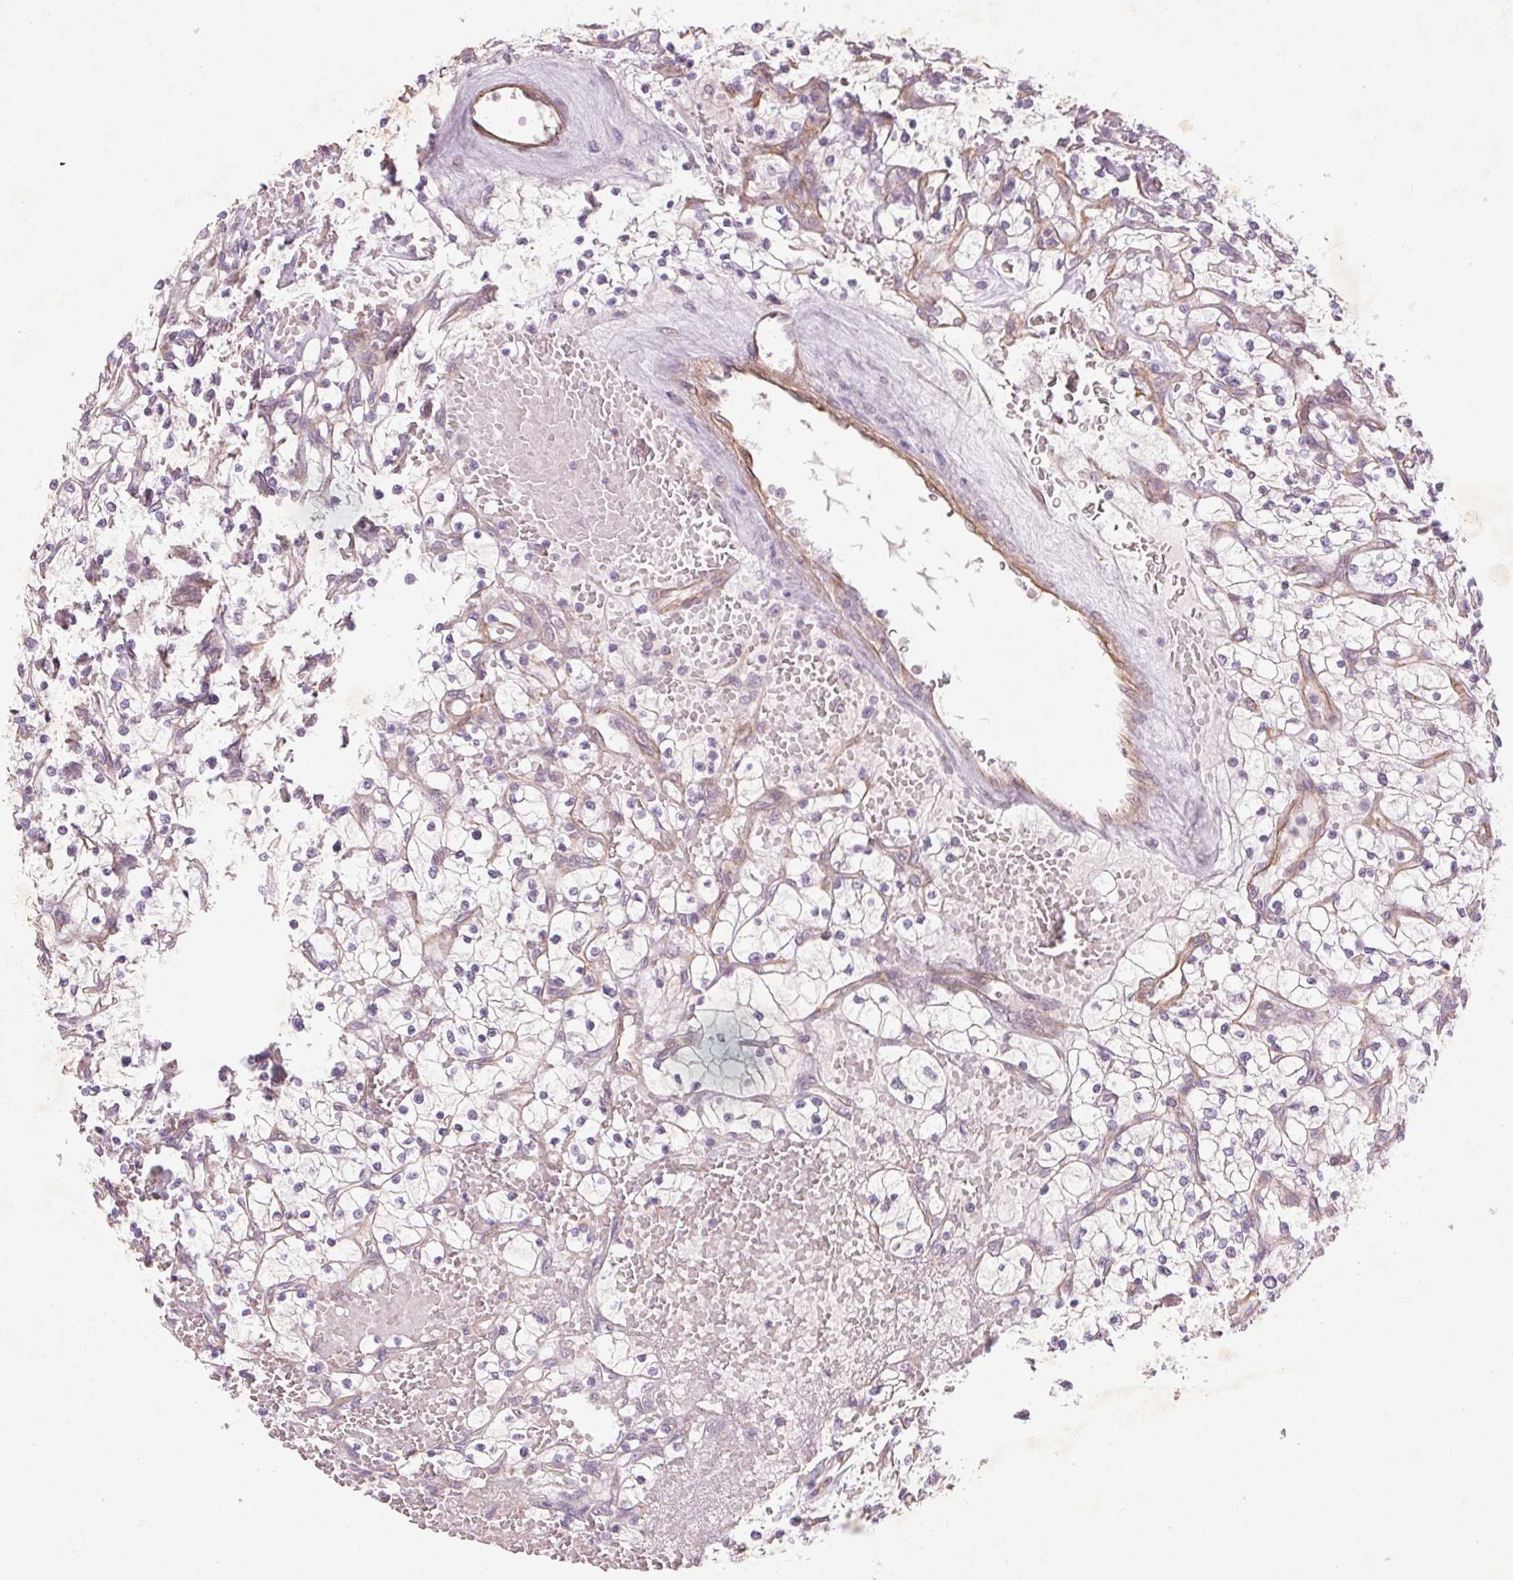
{"staining": {"intensity": "negative", "quantity": "none", "location": "none"}, "tissue": "renal cancer", "cell_type": "Tumor cells", "image_type": "cancer", "snomed": [{"axis": "morphology", "description": "Adenocarcinoma, NOS"}, {"axis": "topography", "description": "Kidney"}], "caption": "DAB immunohistochemical staining of renal cancer (adenocarcinoma) displays no significant positivity in tumor cells.", "gene": "CCSER1", "patient": {"sex": "female", "age": 64}}